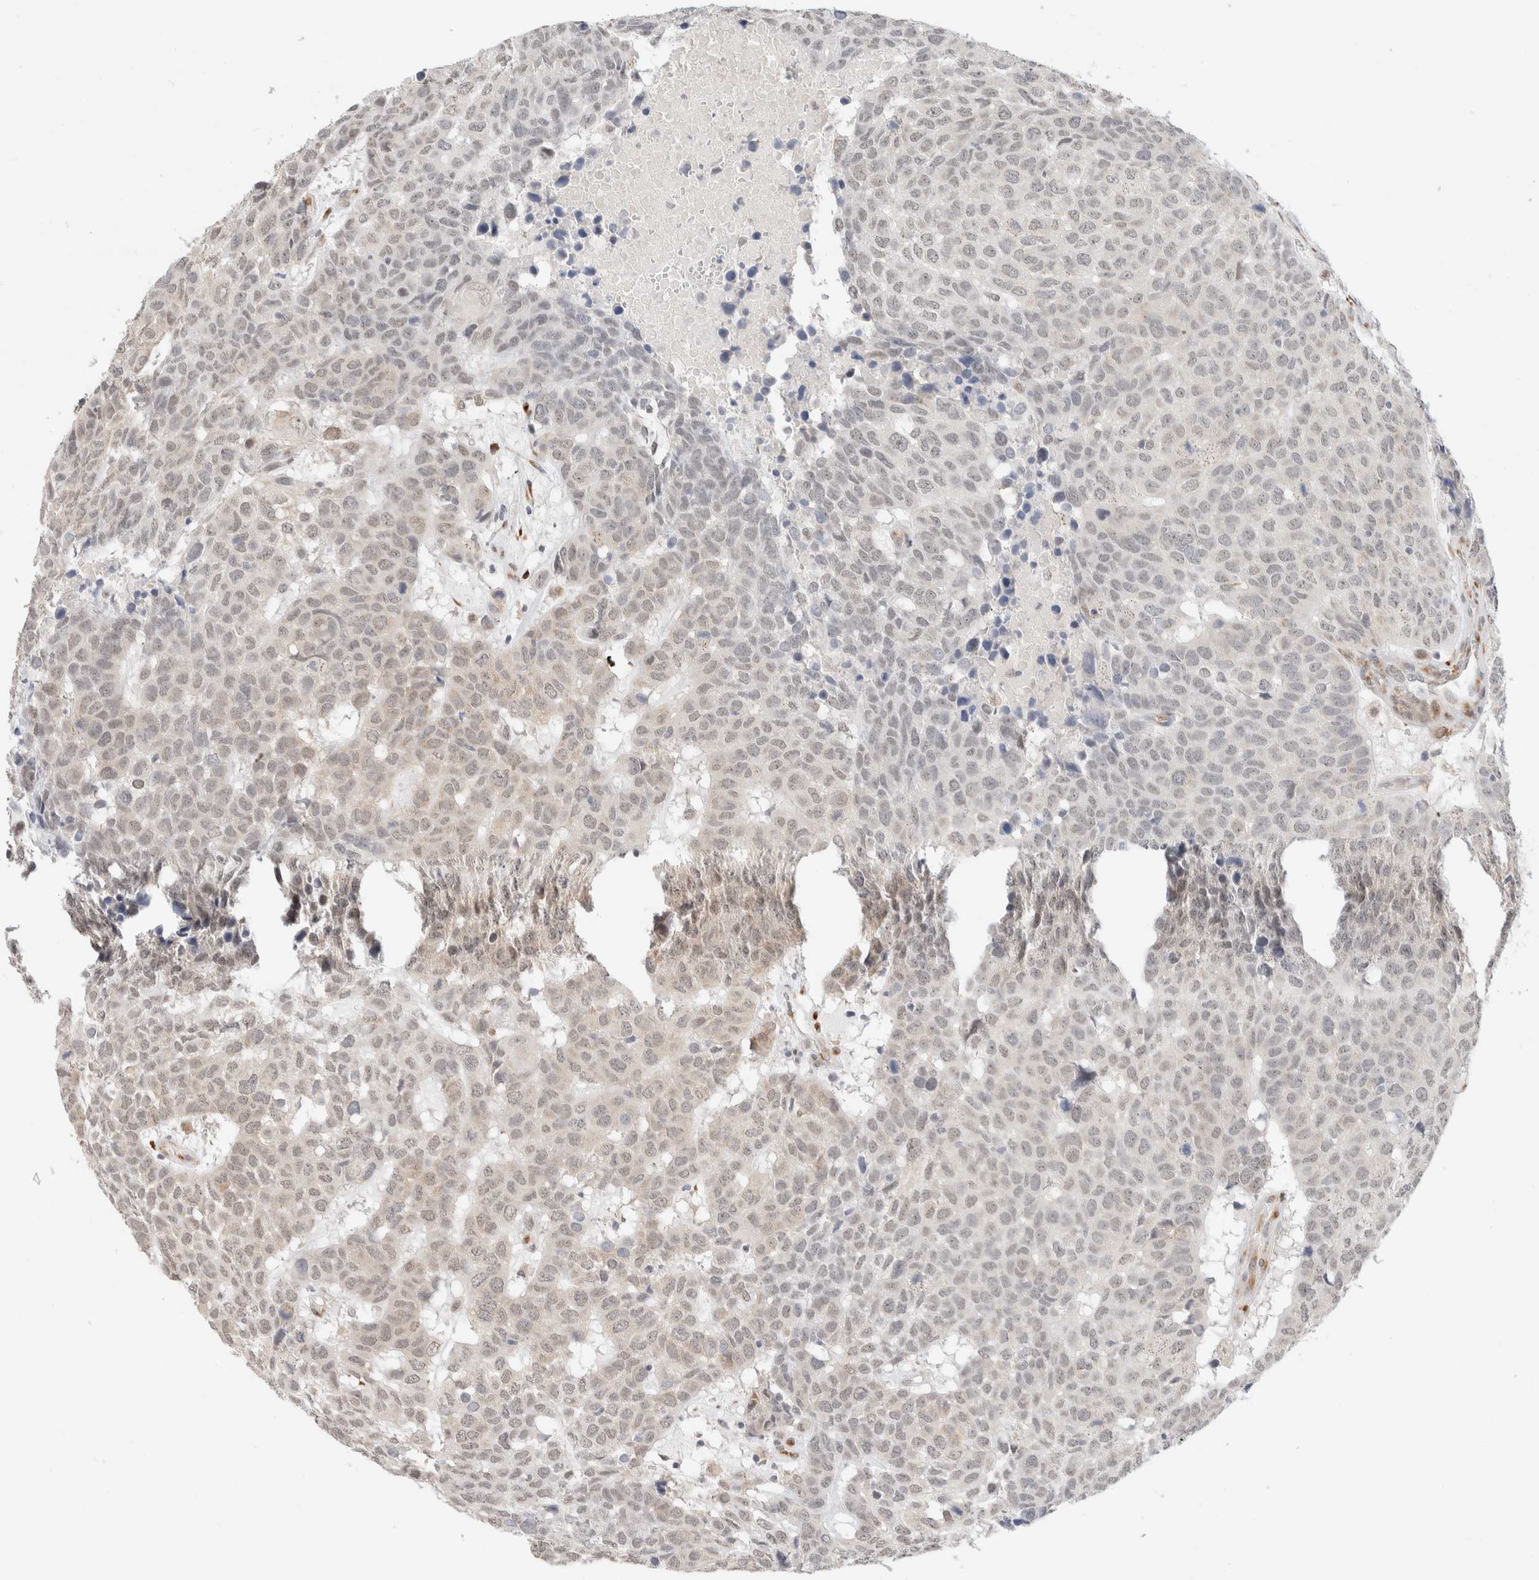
{"staining": {"intensity": "weak", "quantity": "25%-75%", "location": "nuclear"}, "tissue": "head and neck cancer", "cell_type": "Tumor cells", "image_type": "cancer", "snomed": [{"axis": "morphology", "description": "Squamous cell carcinoma, NOS"}, {"axis": "topography", "description": "Head-Neck"}], "caption": "Protein staining by IHC exhibits weak nuclear positivity in approximately 25%-75% of tumor cells in head and neck cancer.", "gene": "HDLBP", "patient": {"sex": "male", "age": 66}}